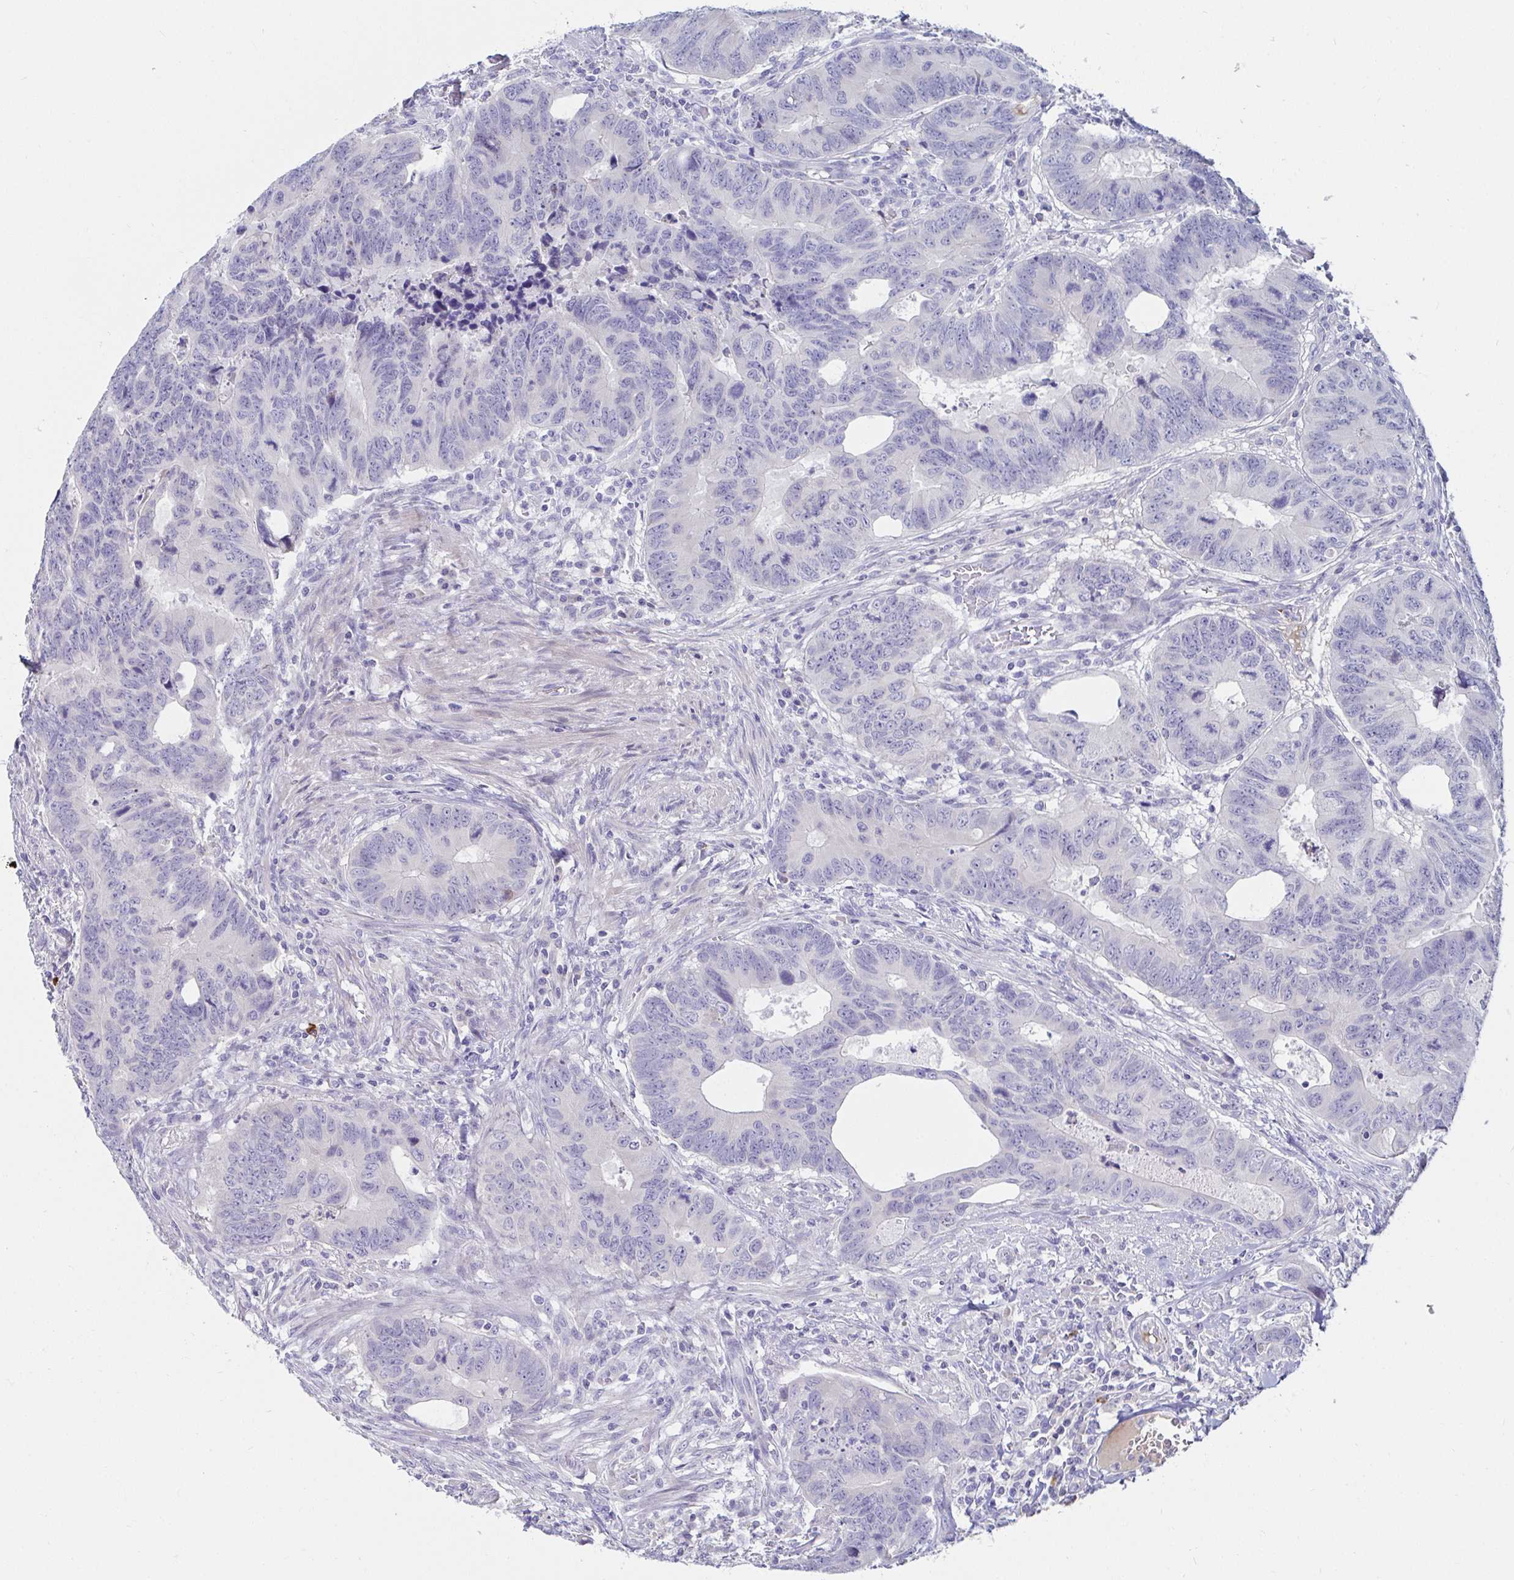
{"staining": {"intensity": "negative", "quantity": "none", "location": "none"}, "tissue": "colorectal cancer", "cell_type": "Tumor cells", "image_type": "cancer", "snomed": [{"axis": "morphology", "description": "Adenocarcinoma, NOS"}, {"axis": "topography", "description": "Colon"}], "caption": "There is no significant expression in tumor cells of colorectal cancer (adenocarcinoma).", "gene": "C4orf17", "patient": {"sex": "male", "age": 62}}